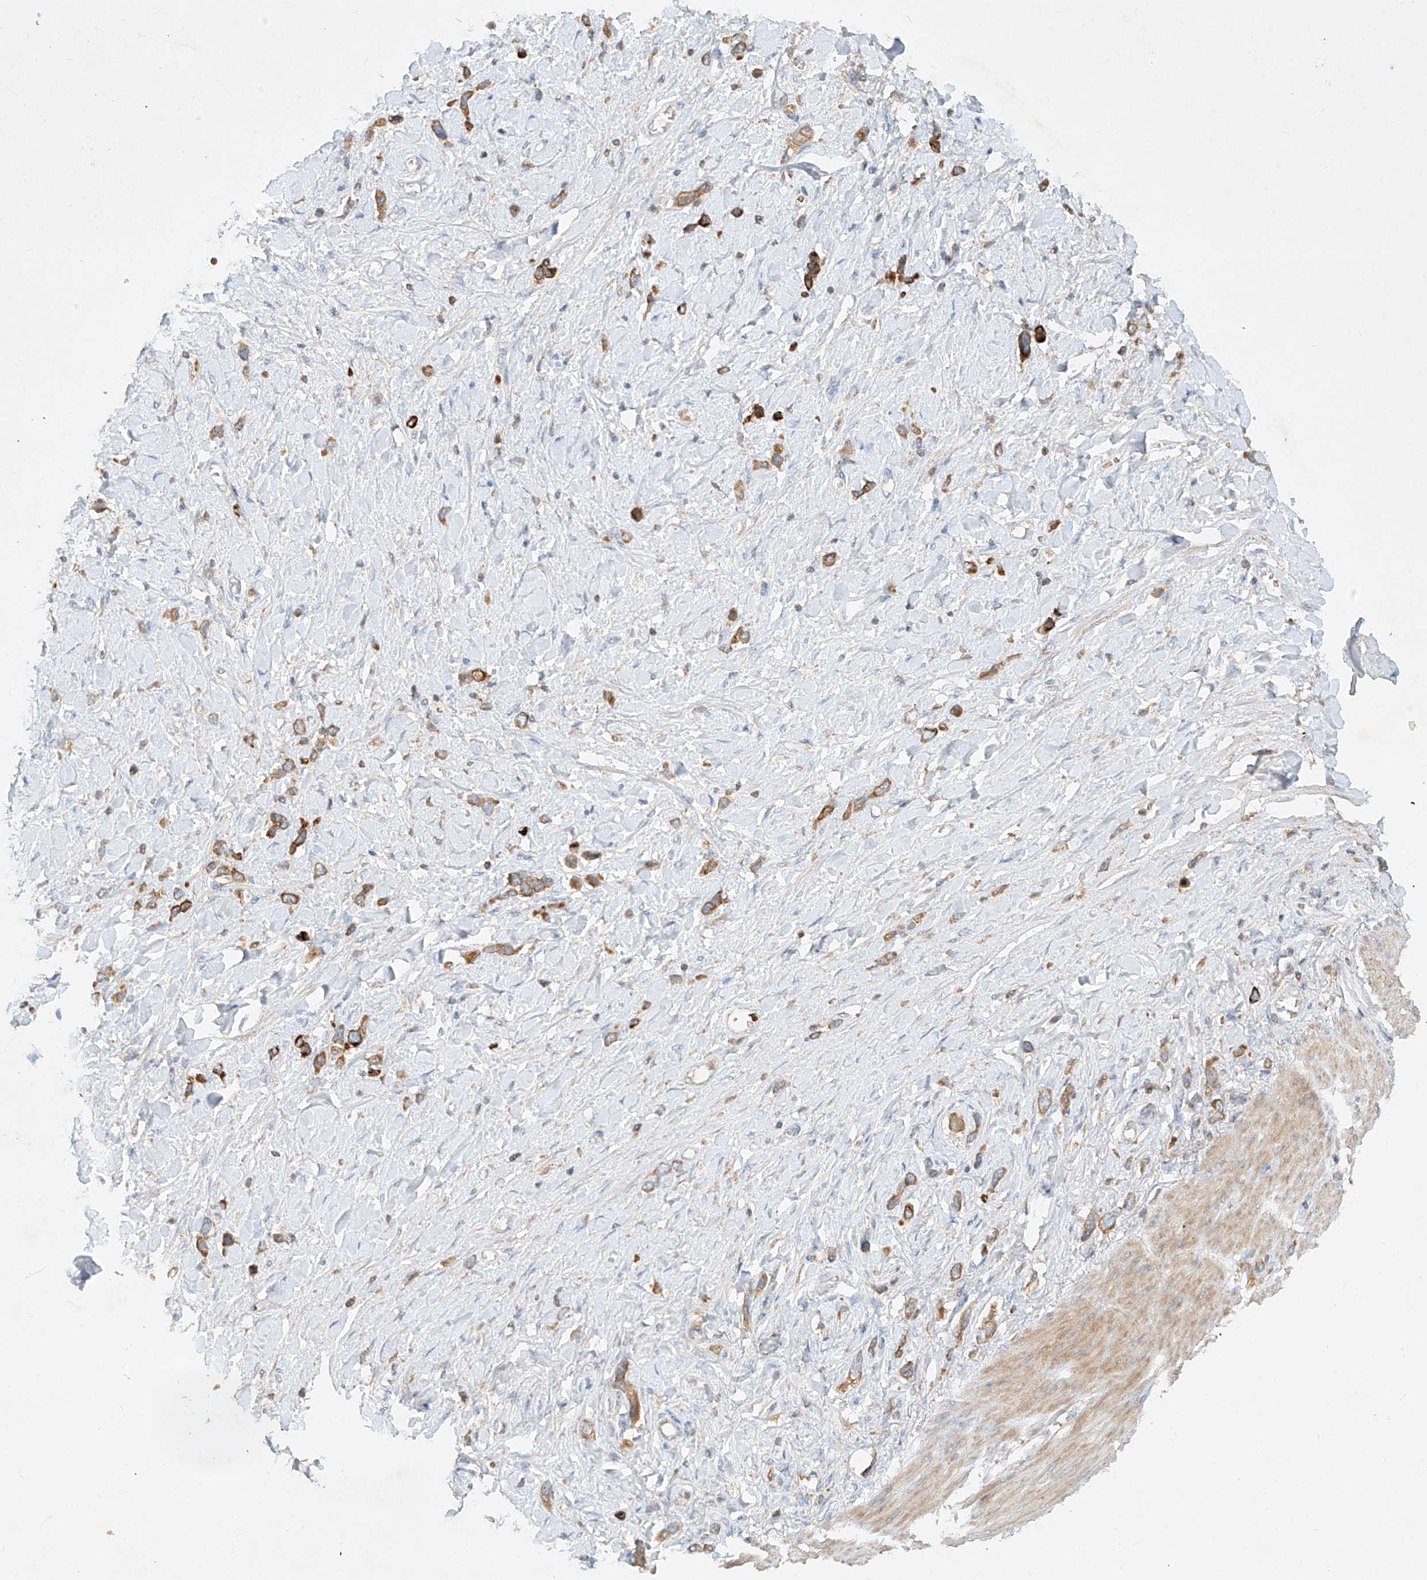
{"staining": {"intensity": "moderate", "quantity": ">75%", "location": "cytoplasmic/membranous"}, "tissue": "stomach cancer", "cell_type": "Tumor cells", "image_type": "cancer", "snomed": [{"axis": "morphology", "description": "Normal tissue, NOS"}, {"axis": "morphology", "description": "Adenocarcinoma, NOS"}, {"axis": "topography", "description": "Stomach, upper"}, {"axis": "topography", "description": "Stomach"}], "caption": "There is medium levels of moderate cytoplasmic/membranous staining in tumor cells of stomach adenocarcinoma, as demonstrated by immunohistochemical staining (brown color).", "gene": "KPNA7", "patient": {"sex": "female", "age": 65}}